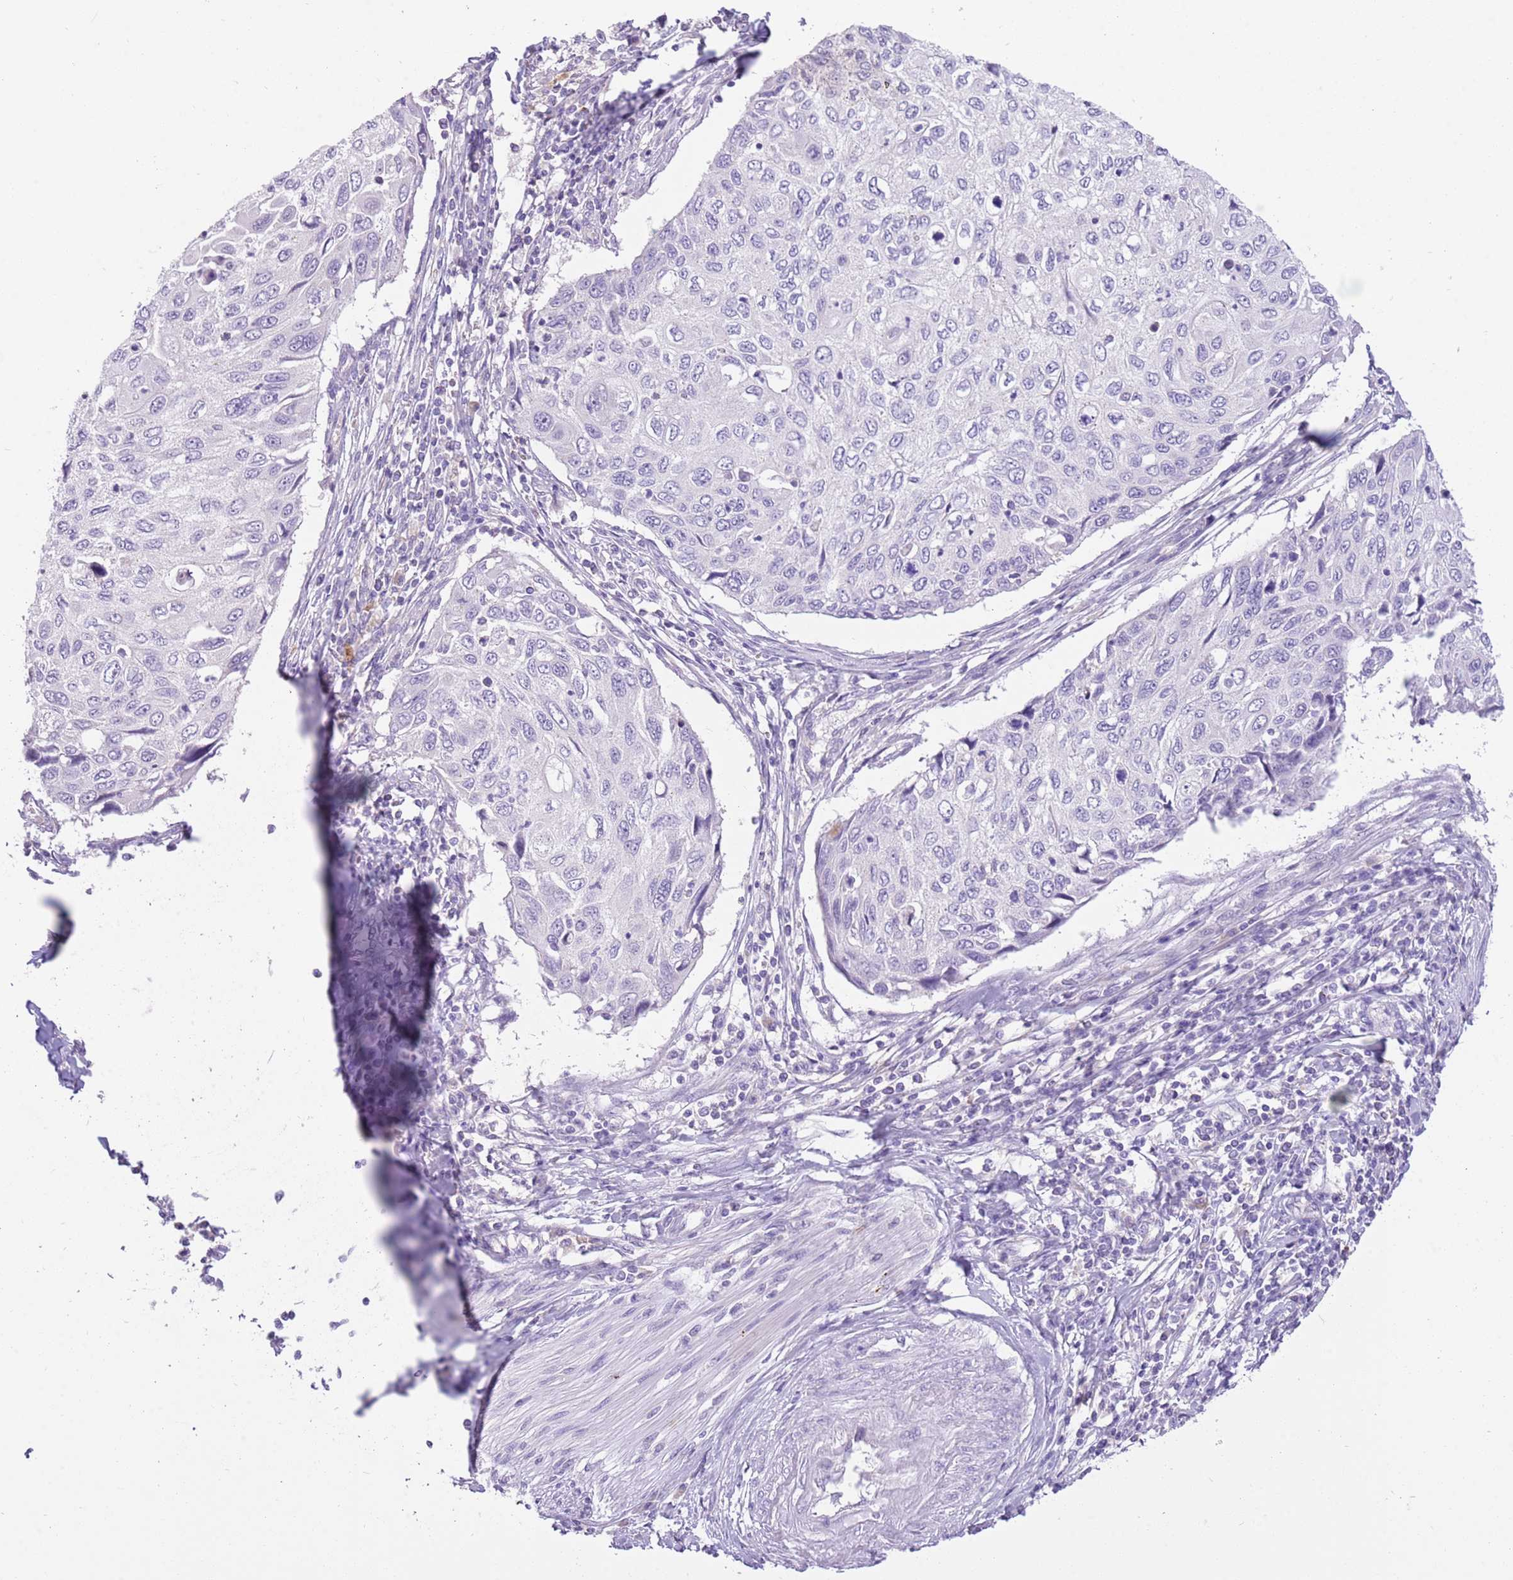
{"staining": {"intensity": "negative", "quantity": "none", "location": "none"}, "tissue": "cervical cancer", "cell_type": "Tumor cells", "image_type": "cancer", "snomed": [{"axis": "morphology", "description": "Squamous cell carcinoma, NOS"}, {"axis": "topography", "description": "Cervix"}], "caption": "A histopathology image of human cervical cancer is negative for staining in tumor cells.", "gene": "SFTPA1", "patient": {"sex": "female", "age": 70}}